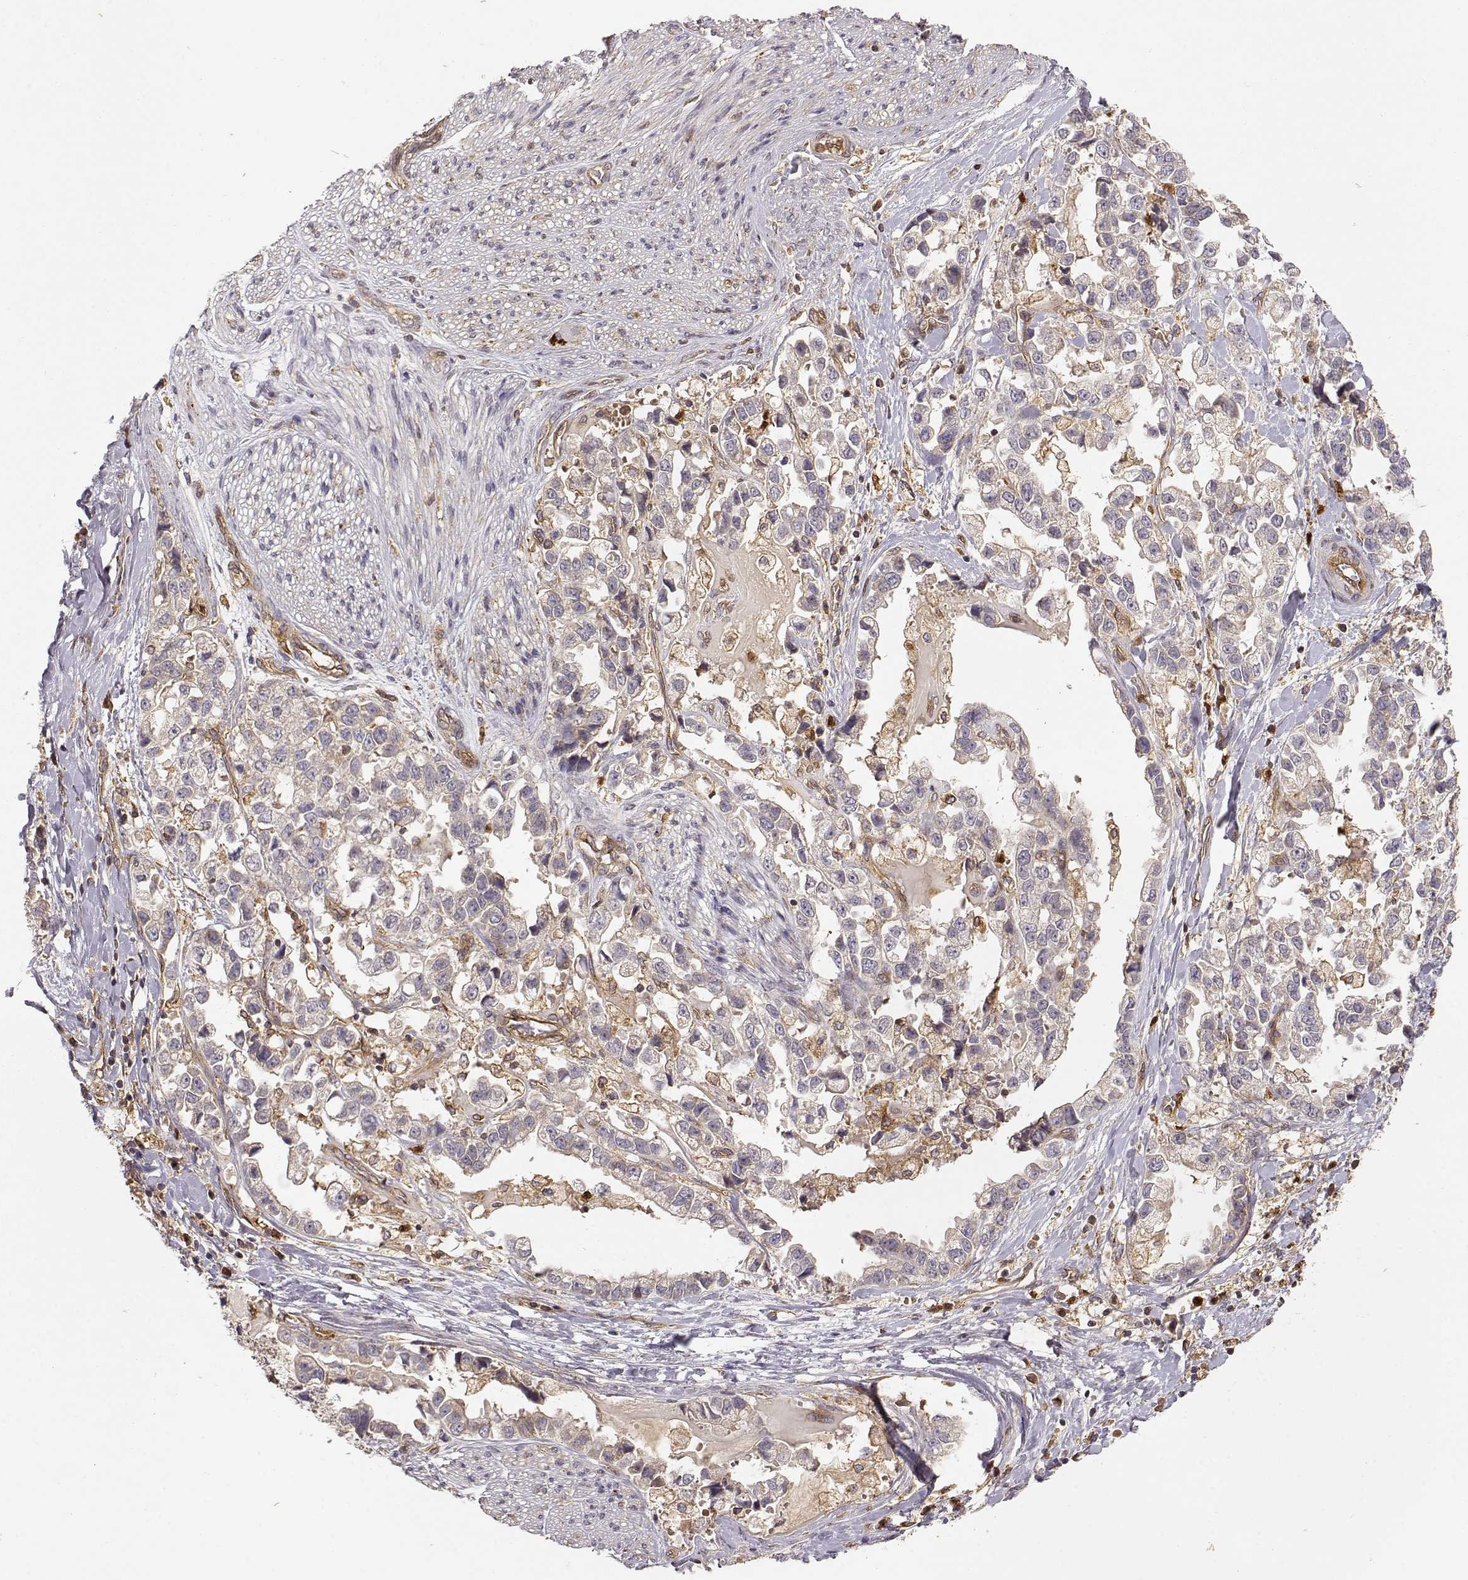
{"staining": {"intensity": "weak", "quantity": ">75%", "location": "cytoplasmic/membranous"}, "tissue": "stomach cancer", "cell_type": "Tumor cells", "image_type": "cancer", "snomed": [{"axis": "morphology", "description": "Adenocarcinoma, NOS"}, {"axis": "topography", "description": "Stomach"}], "caption": "Protein staining of stomach adenocarcinoma tissue reveals weak cytoplasmic/membranous positivity in approximately >75% of tumor cells. (Brightfield microscopy of DAB IHC at high magnification).", "gene": "ARHGEF2", "patient": {"sex": "male", "age": 59}}